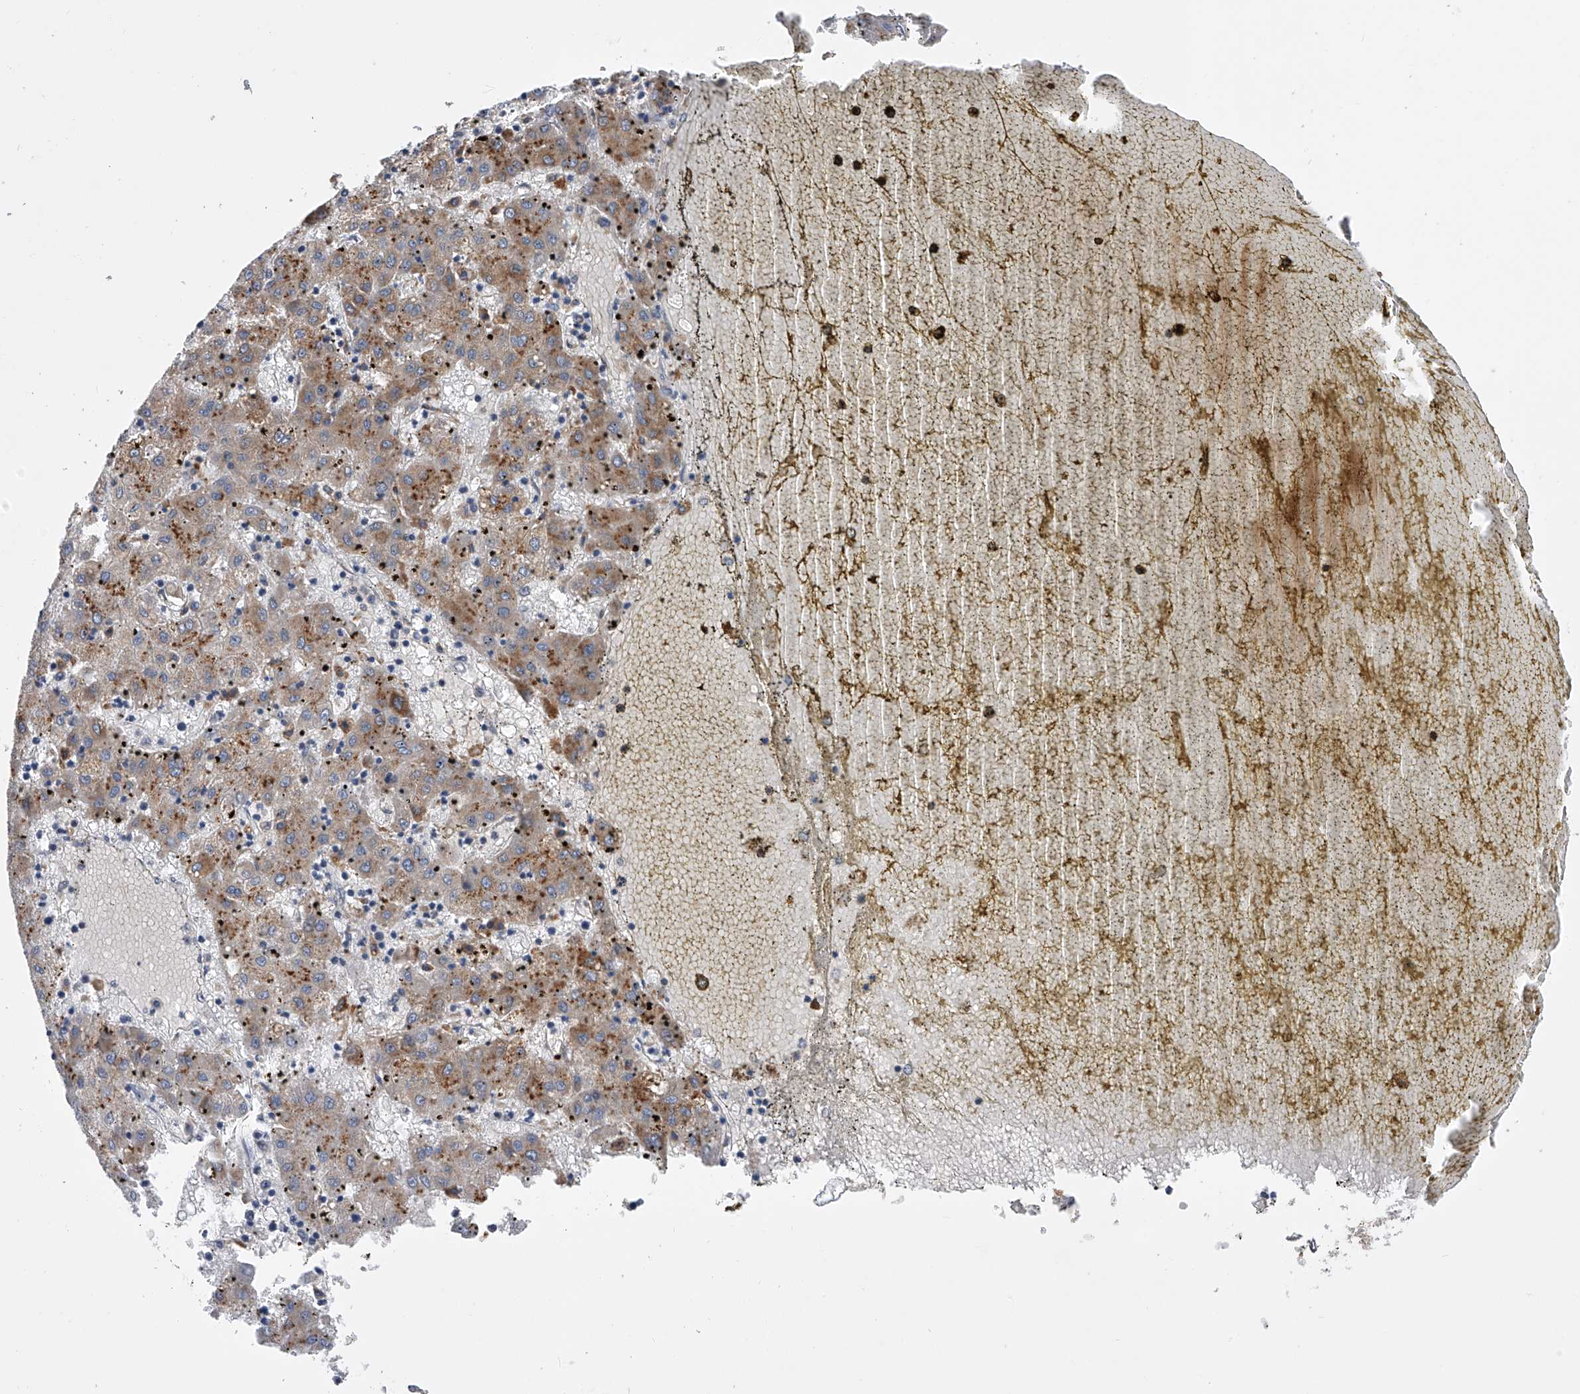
{"staining": {"intensity": "weak", "quantity": "25%-75%", "location": "cytoplasmic/membranous"}, "tissue": "liver cancer", "cell_type": "Tumor cells", "image_type": "cancer", "snomed": [{"axis": "morphology", "description": "Carcinoma, Hepatocellular, NOS"}, {"axis": "topography", "description": "Liver"}], "caption": "An image of human liver hepatocellular carcinoma stained for a protein demonstrates weak cytoplasmic/membranous brown staining in tumor cells. (DAB (3,3'-diaminobenzidine) IHC, brown staining for protein, blue staining for nuclei).", "gene": "SPOCK1", "patient": {"sex": "male", "age": 72}}